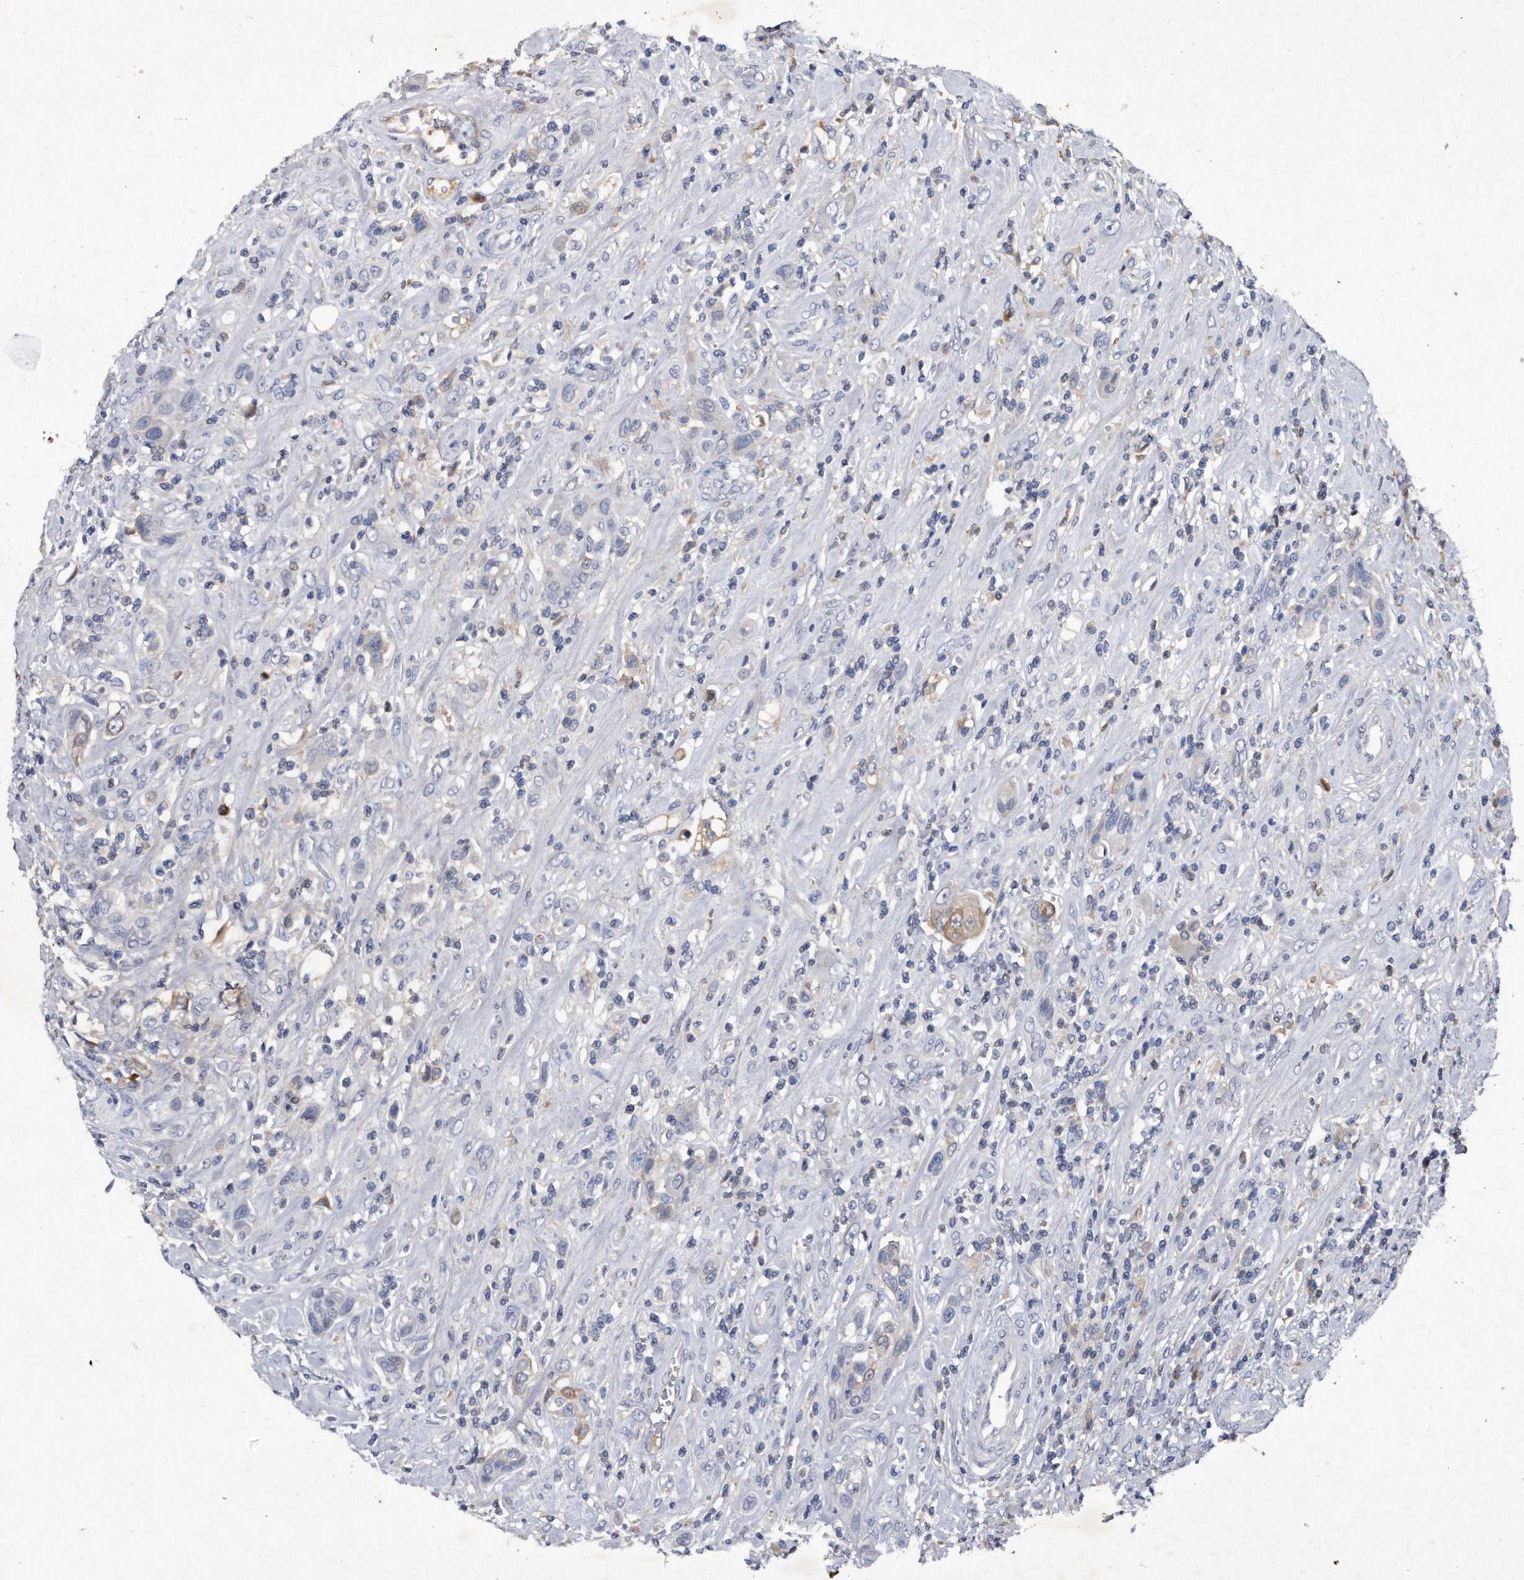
{"staining": {"intensity": "moderate", "quantity": "<25%", "location": "cytoplasmic/membranous"}, "tissue": "urothelial cancer", "cell_type": "Tumor cells", "image_type": "cancer", "snomed": [{"axis": "morphology", "description": "Urothelial carcinoma, High grade"}, {"axis": "topography", "description": "Urinary bladder"}], "caption": "Approximately <25% of tumor cells in human urothelial carcinoma (high-grade) demonstrate moderate cytoplasmic/membranous protein expression as visualized by brown immunohistochemical staining.", "gene": "ASNS", "patient": {"sex": "male", "age": 50}}